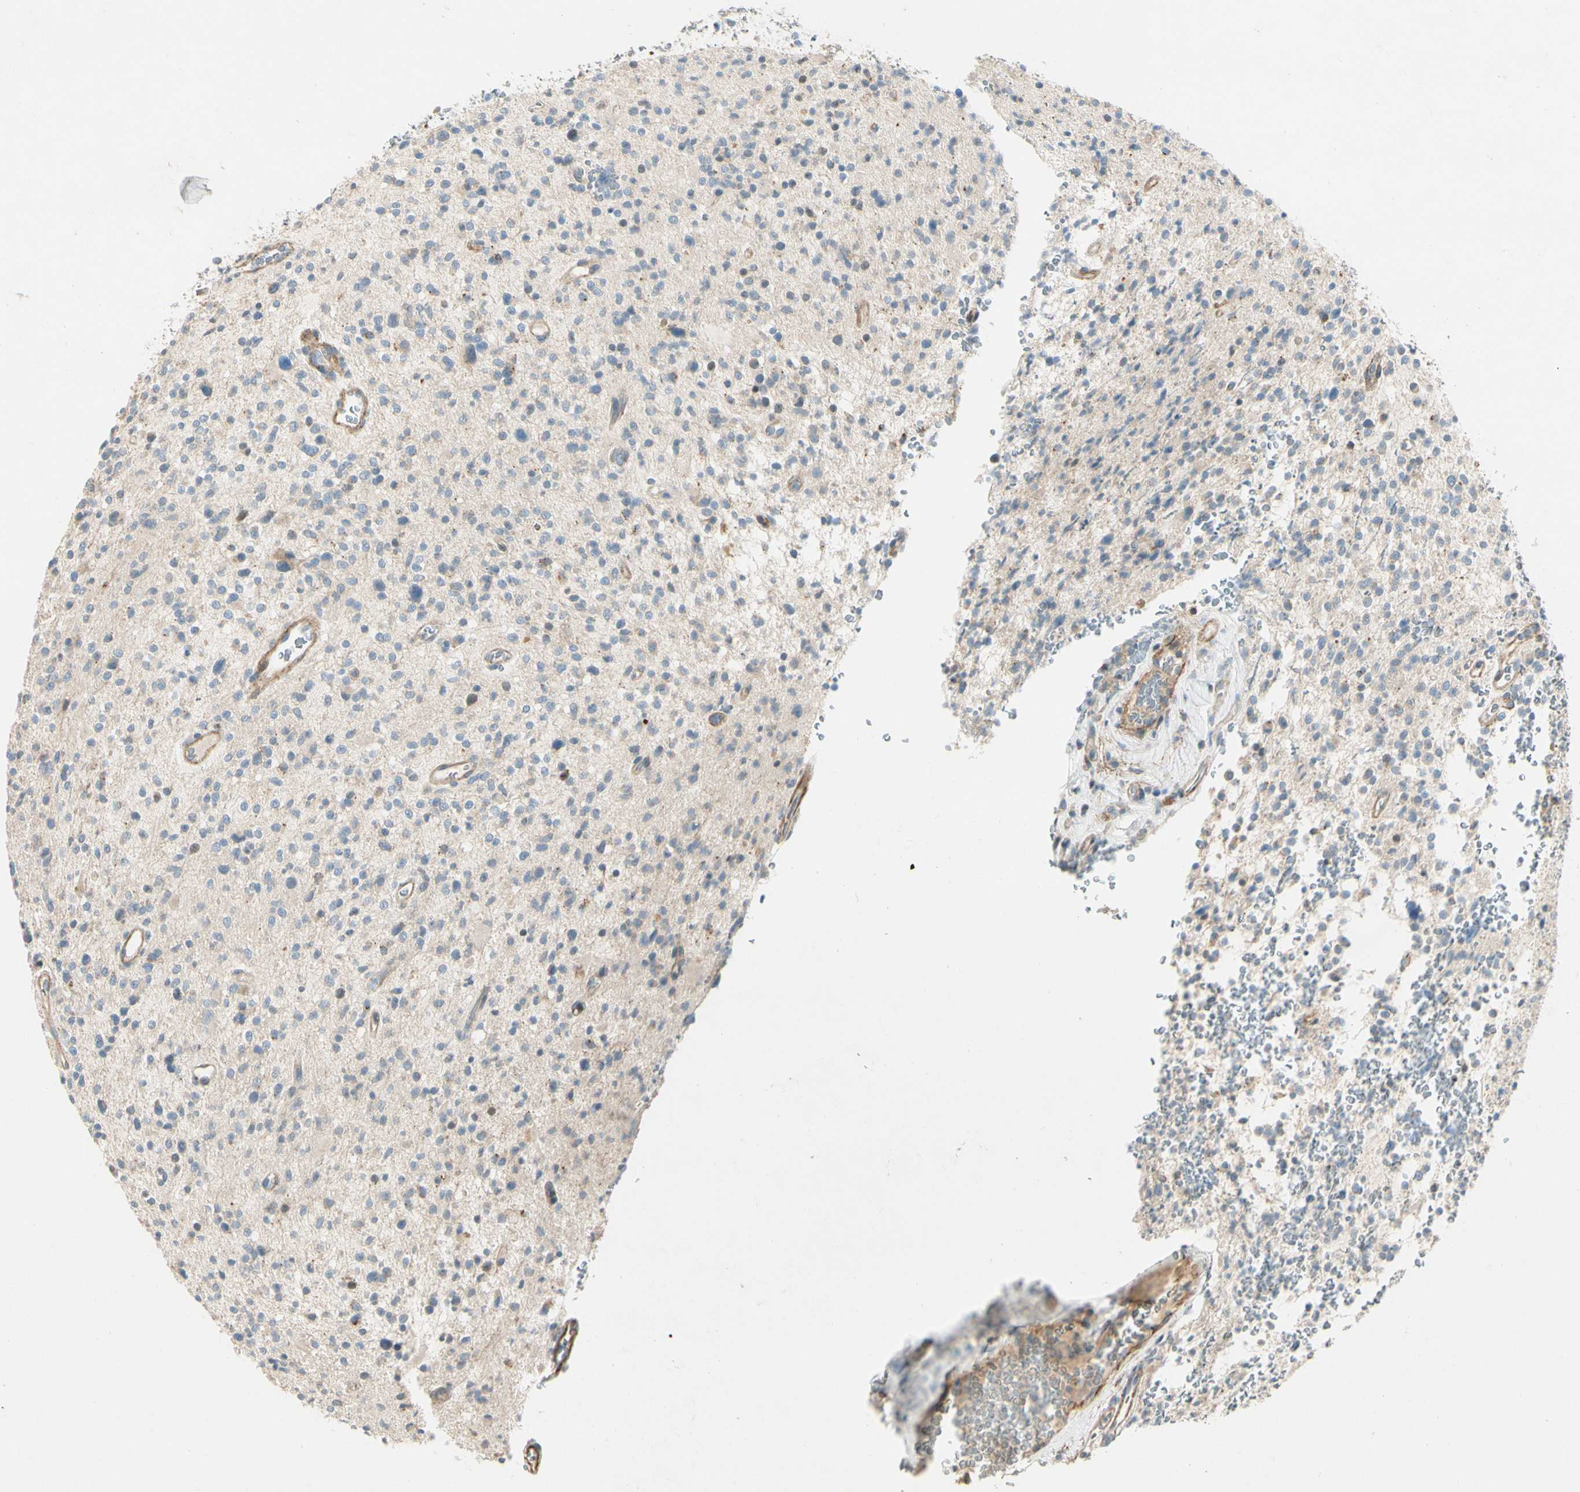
{"staining": {"intensity": "weak", "quantity": "<25%", "location": "cytoplasmic/membranous"}, "tissue": "glioma", "cell_type": "Tumor cells", "image_type": "cancer", "snomed": [{"axis": "morphology", "description": "Glioma, malignant, High grade"}, {"axis": "topography", "description": "Brain"}], "caption": "High-grade glioma (malignant) was stained to show a protein in brown. There is no significant positivity in tumor cells.", "gene": "CDH6", "patient": {"sex": "male", "age": 48}}